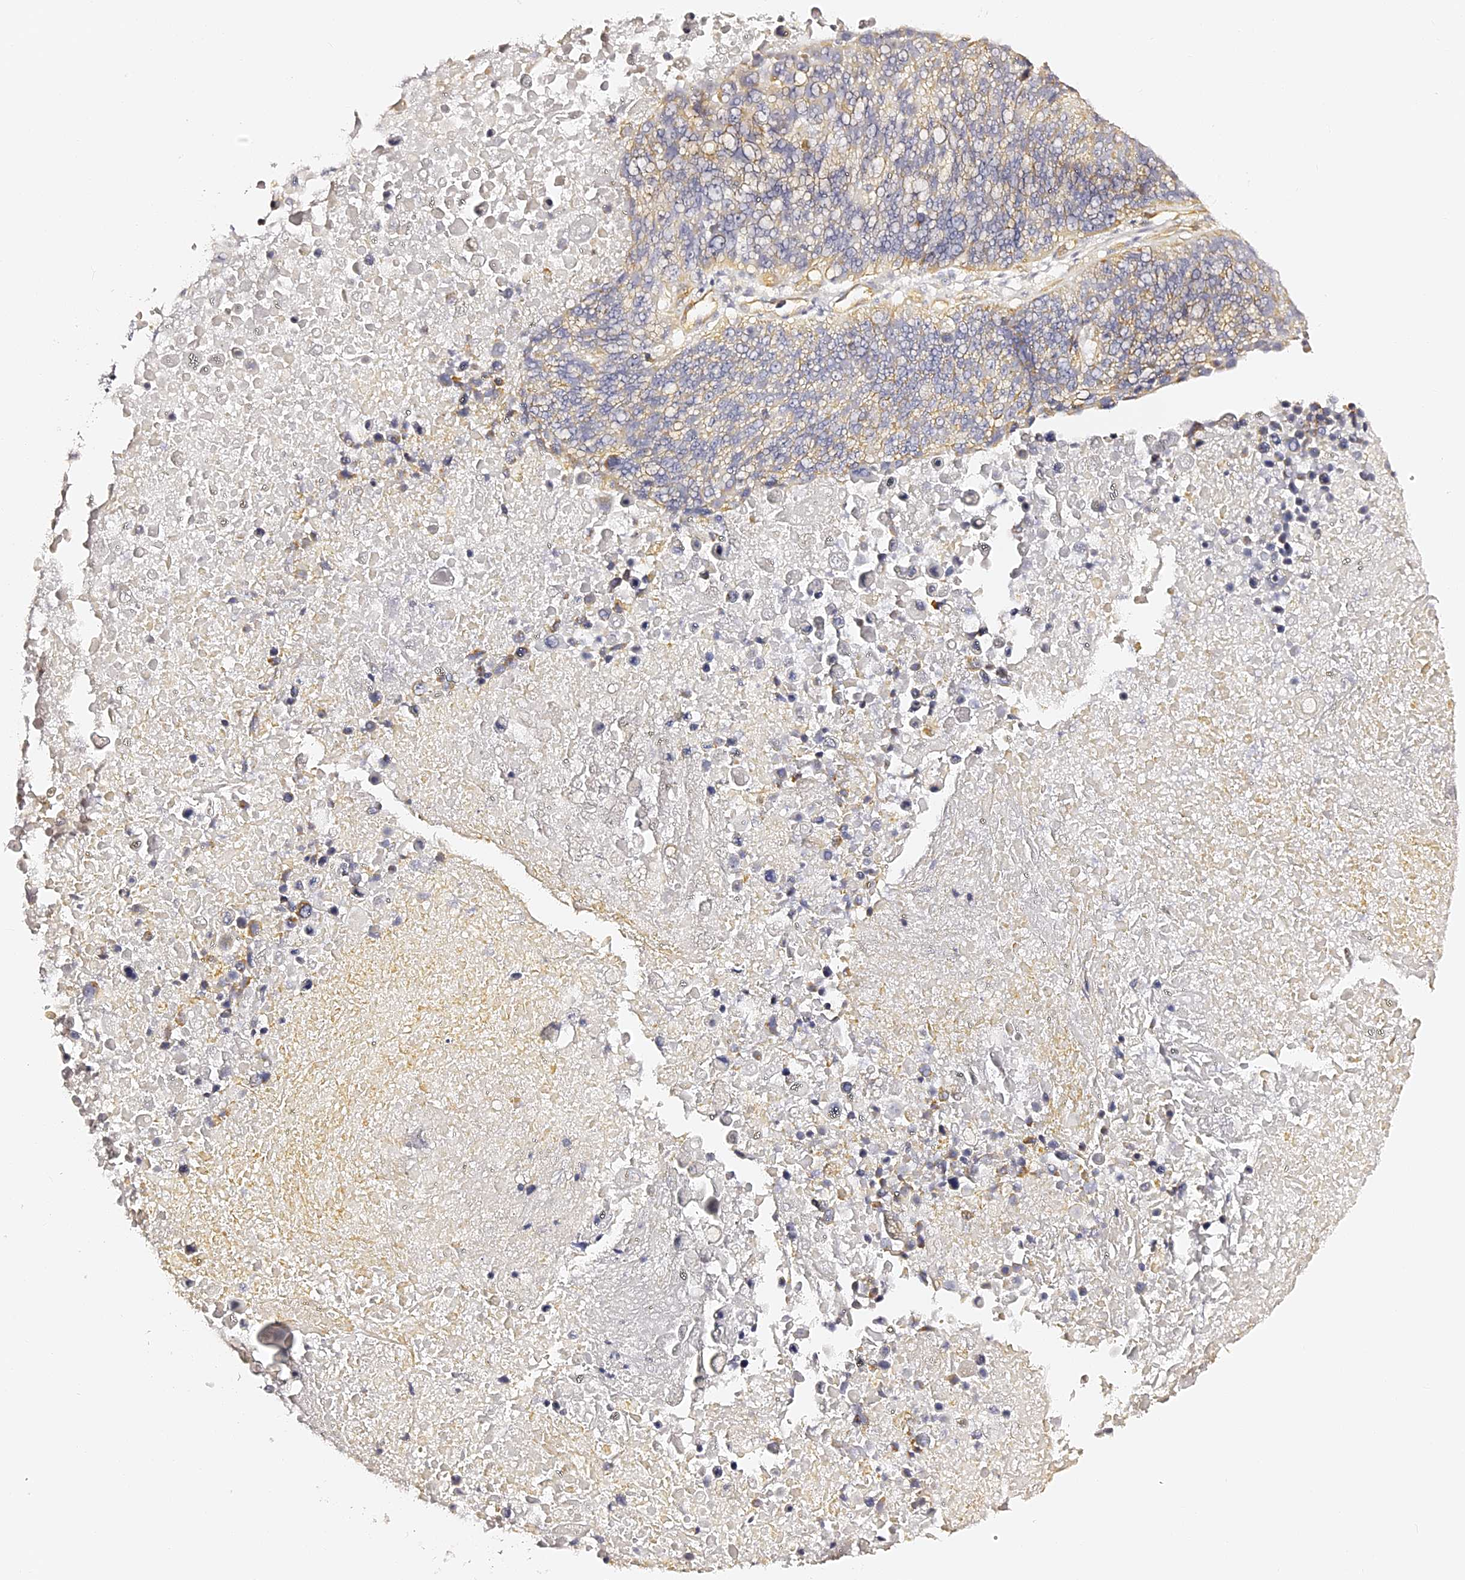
{"staining": {"intensity": "negative", "quantity": "none", "location": "none"}, "tissue": "lung cancer", "cell_type": "Tumor cells", "image_type": "cancer", "snomed": [{"axis": "morphology", "description": "Normal tissue, NOS"}, {"axis": "morphology", "description": "Squamous cell carcinoma, NOS"}, {"axis": "topography", "description": "Lymph node"}, {"axis": "topography", "description": "Lung"}], "caption": "Immunohistochemical staining of human squamous cell carcinoma (lung) shows no significant staining in tumor cells.", "gene": "SLC1A3", "patient": {"sex": "male", "age": 66}}